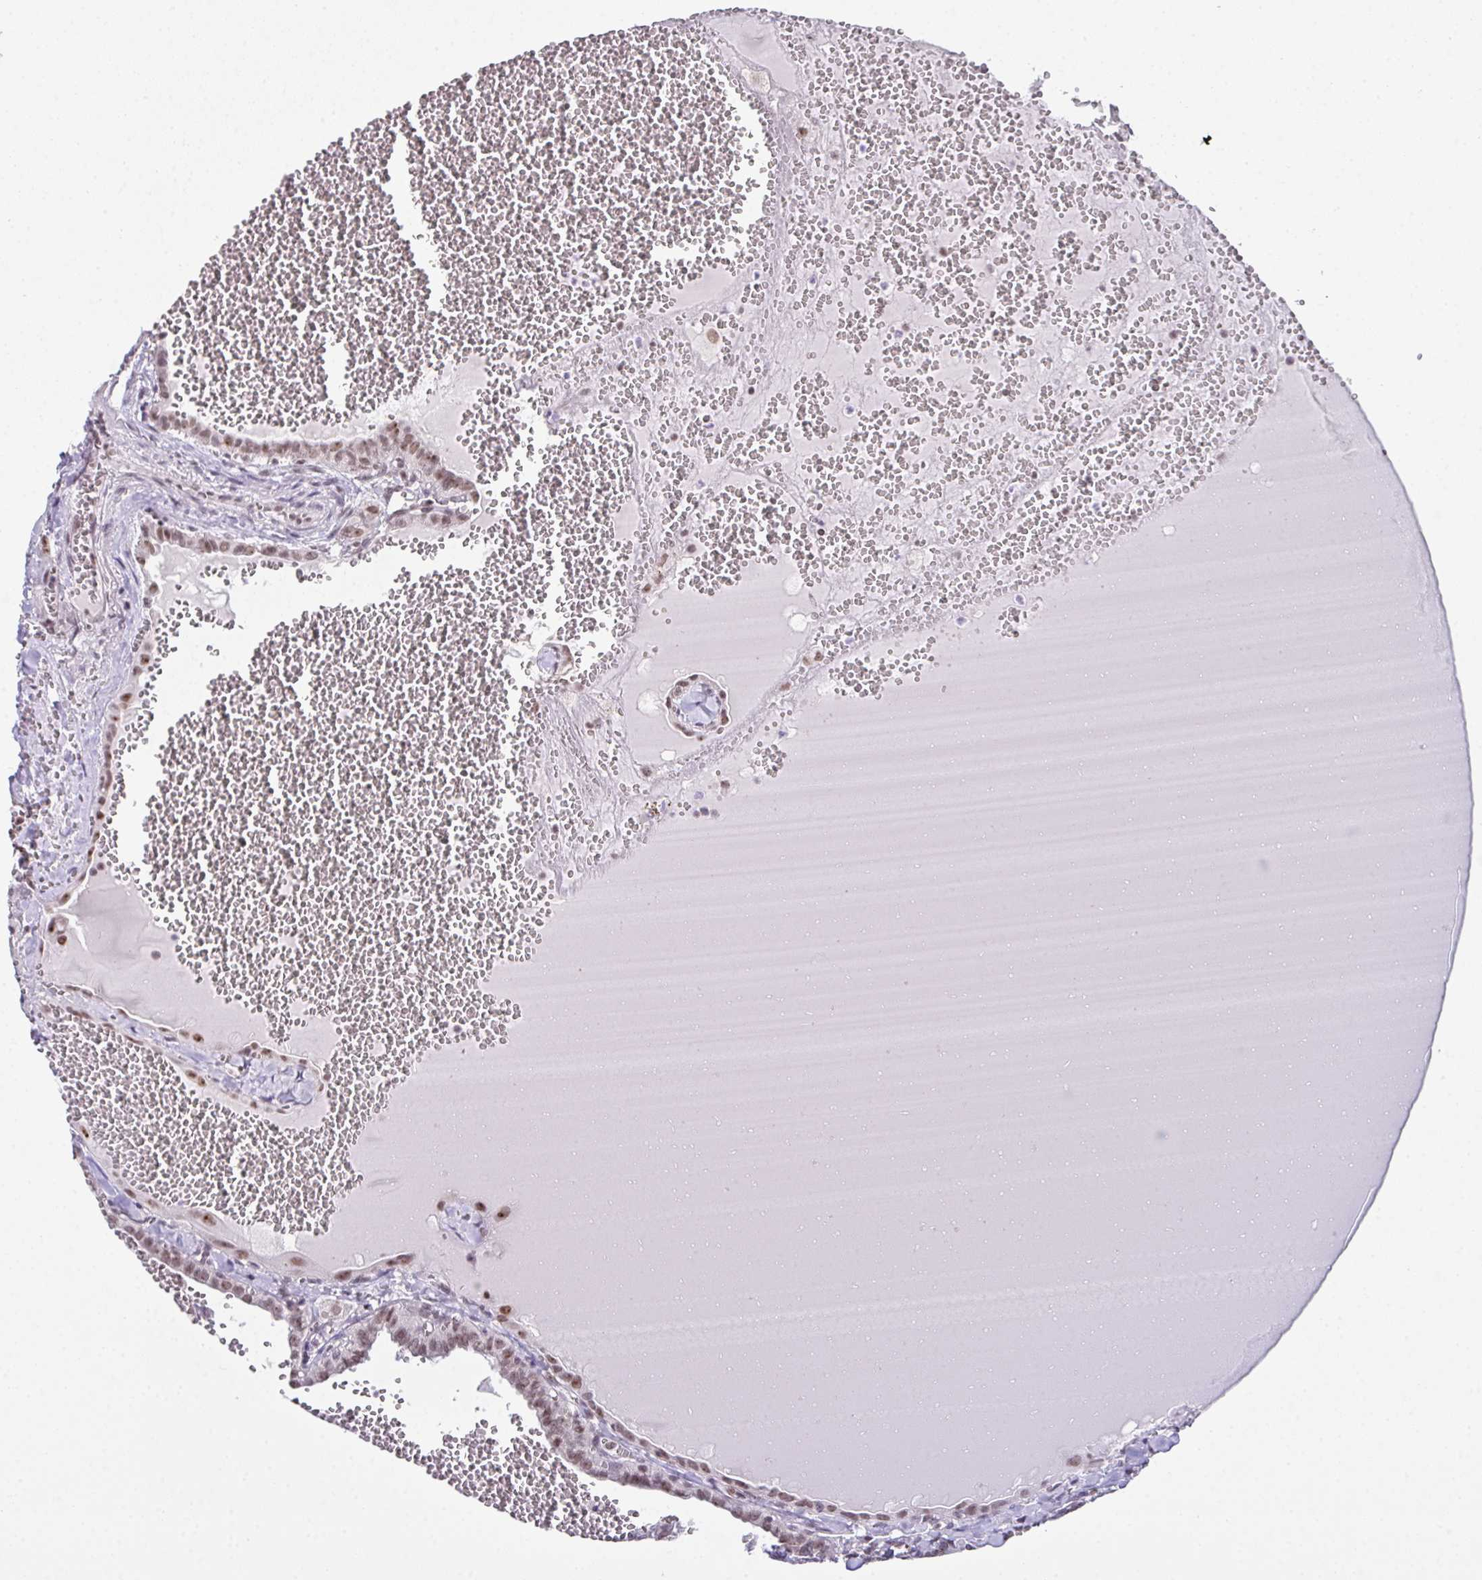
{"staining": {"intensity": "moderate", "quantity": ">75%", "location": "nuclear"}, "tissue": "thyroid cancer", "cell_type": "Tumor cells", "image_type": "cancer", "snomed": [{"axis": "morphology", "description": "Papillary adenocarcinoma, NOS"}, {"axis": "topography", "description": "Thyroid gland"}], "caption": "Immunohistochemistry (DAB (3,3'-diaminobenzidine)) staining of human thyroid cancer (papillary adenocarcinoma) displays moderate nuclear protein positivity in about >75% of tumor cells. Ihc stains the protein of interest in brown and the nuclei are stained blue.", "gene": "ZNF800", "patient": {"sex": "female", "age": 21}}